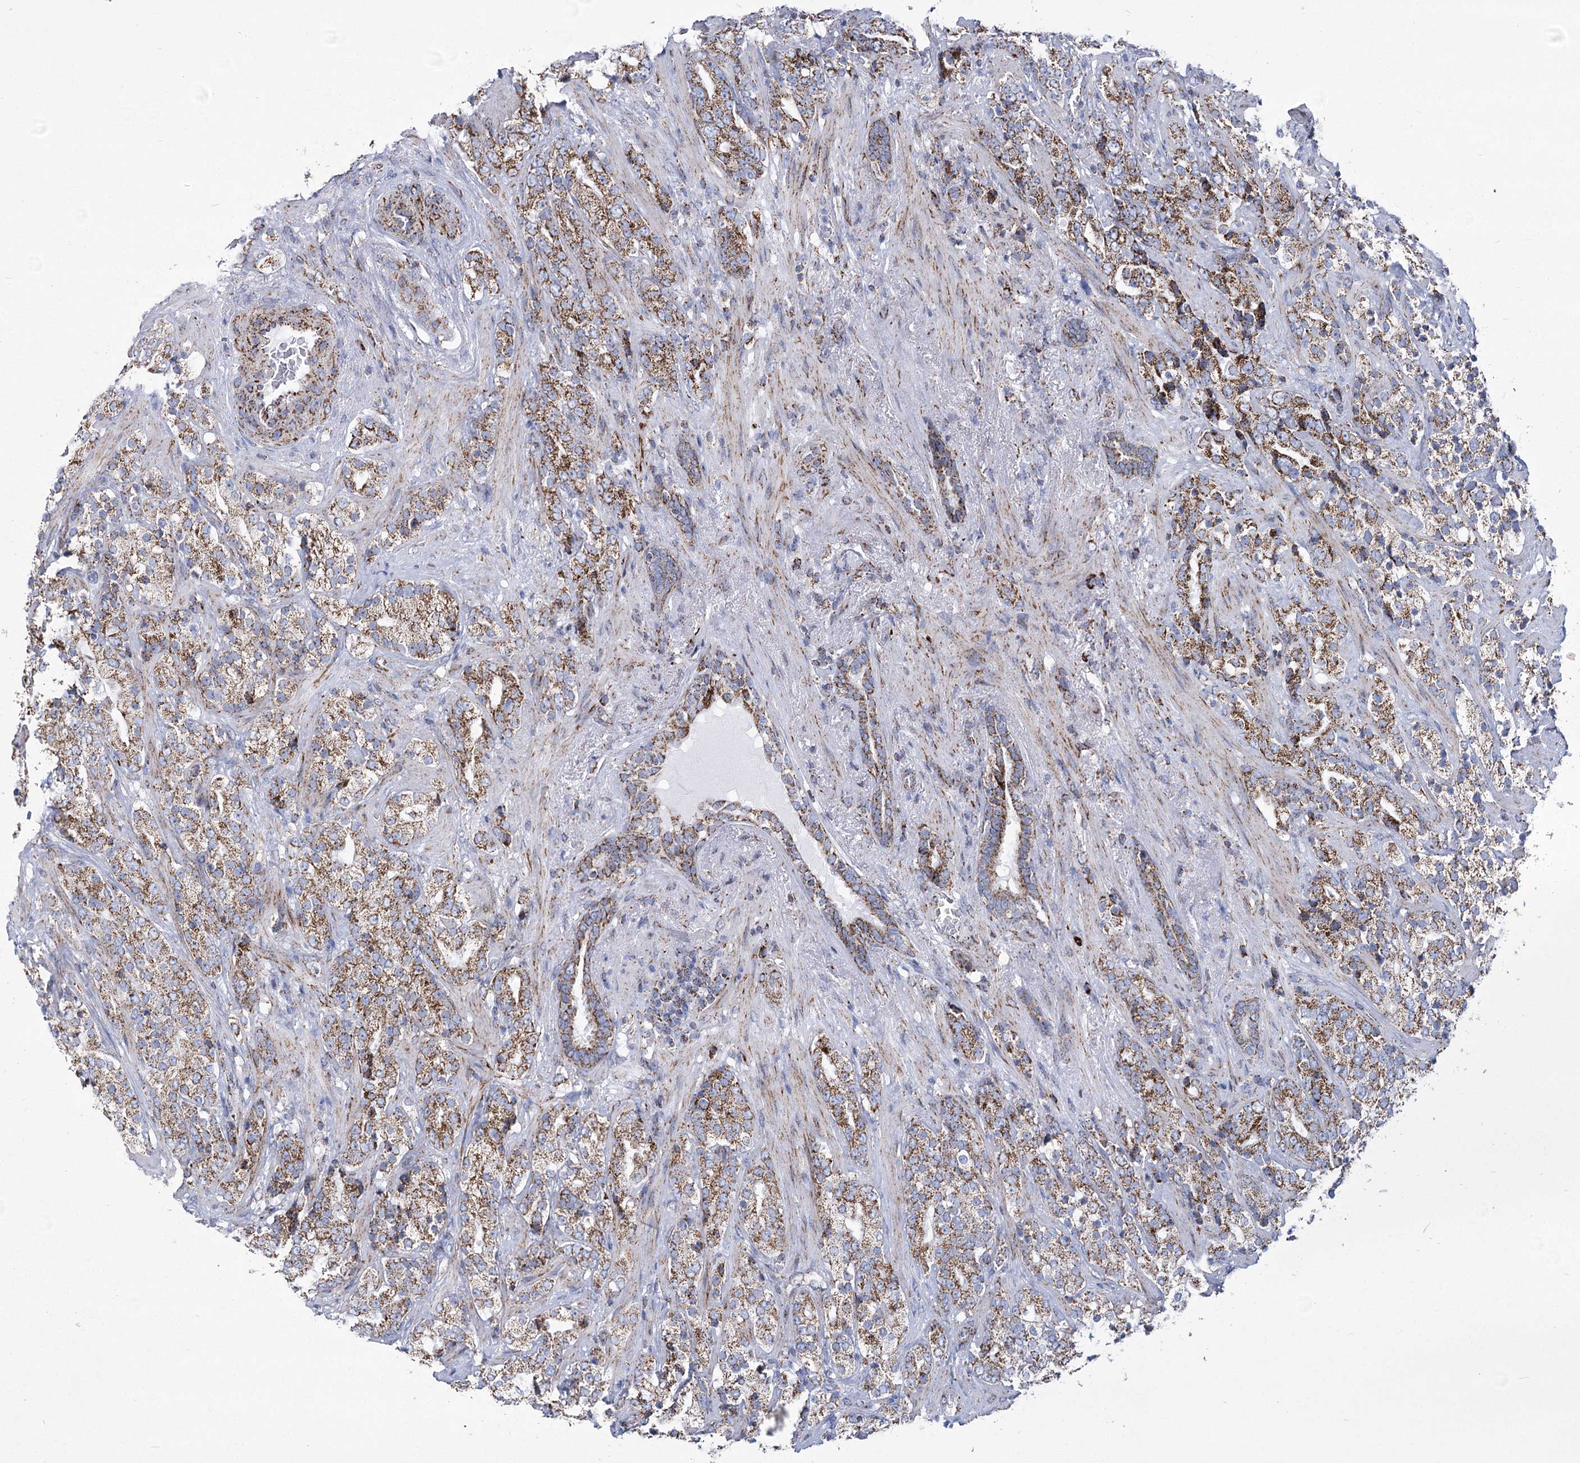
{"staining": {"intensity": "strong", "quantity": ">75%", "location": "cytoplasmic/membranous"}, "tissue": "prostate cancer", "cell_type": "Tumor cells", "image_type": "cancer", "snomed": [{"axis": "morphology", "description": "Adenocarcinoma, High grade"}, {"axis": "topography", "description": "Prostate"}], "caption": "A brown stain shows strong cytoplasmic/membranous expression of a protein in high-grade adenocarcinoma (prostate) tumor cells.", "gene": "PDHB", "patient": {"sex": "male", "age": 71}}